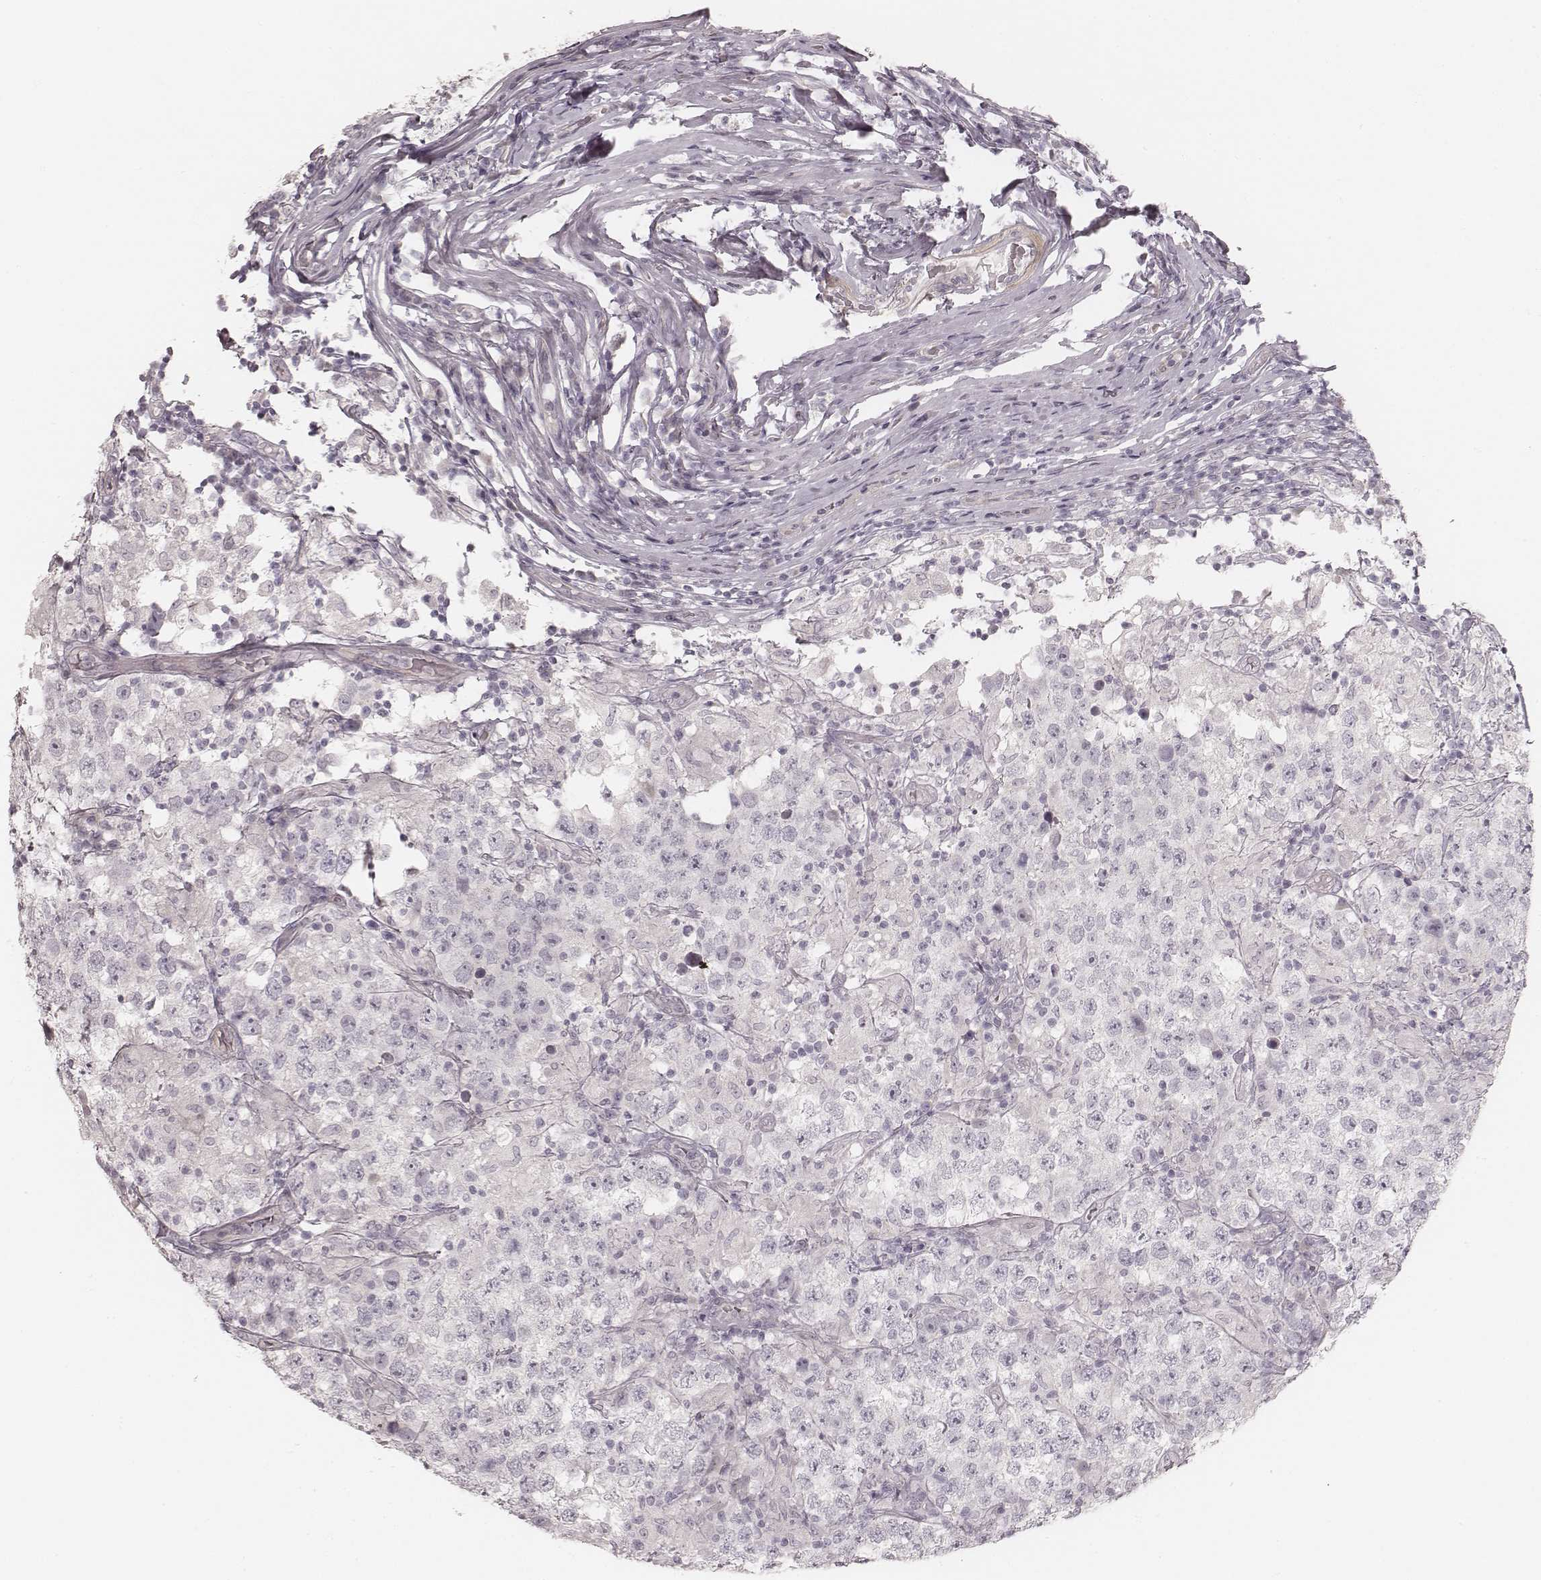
{"staining": {"intensity": "negative", "quantity": "none", "location": "none"}, "tissue": "testis cancer", "cell_type": "Tumor cells", "image_type": "cancer", "snomed": [{"axis": "morphology", "description": "Seminoma, NOS"}, {"axis": "morphology", "description": "Carcinoma, Embryonal, NOS"}, {"axis": "topography", "description": "Testis"}], "caption": "IHC image of human seminoma (testis) stained for a protein (brown), which displays no positivity in tumor cells.", "gene": "SPATA24", "patient": {"sex": "male", "age": 41}}